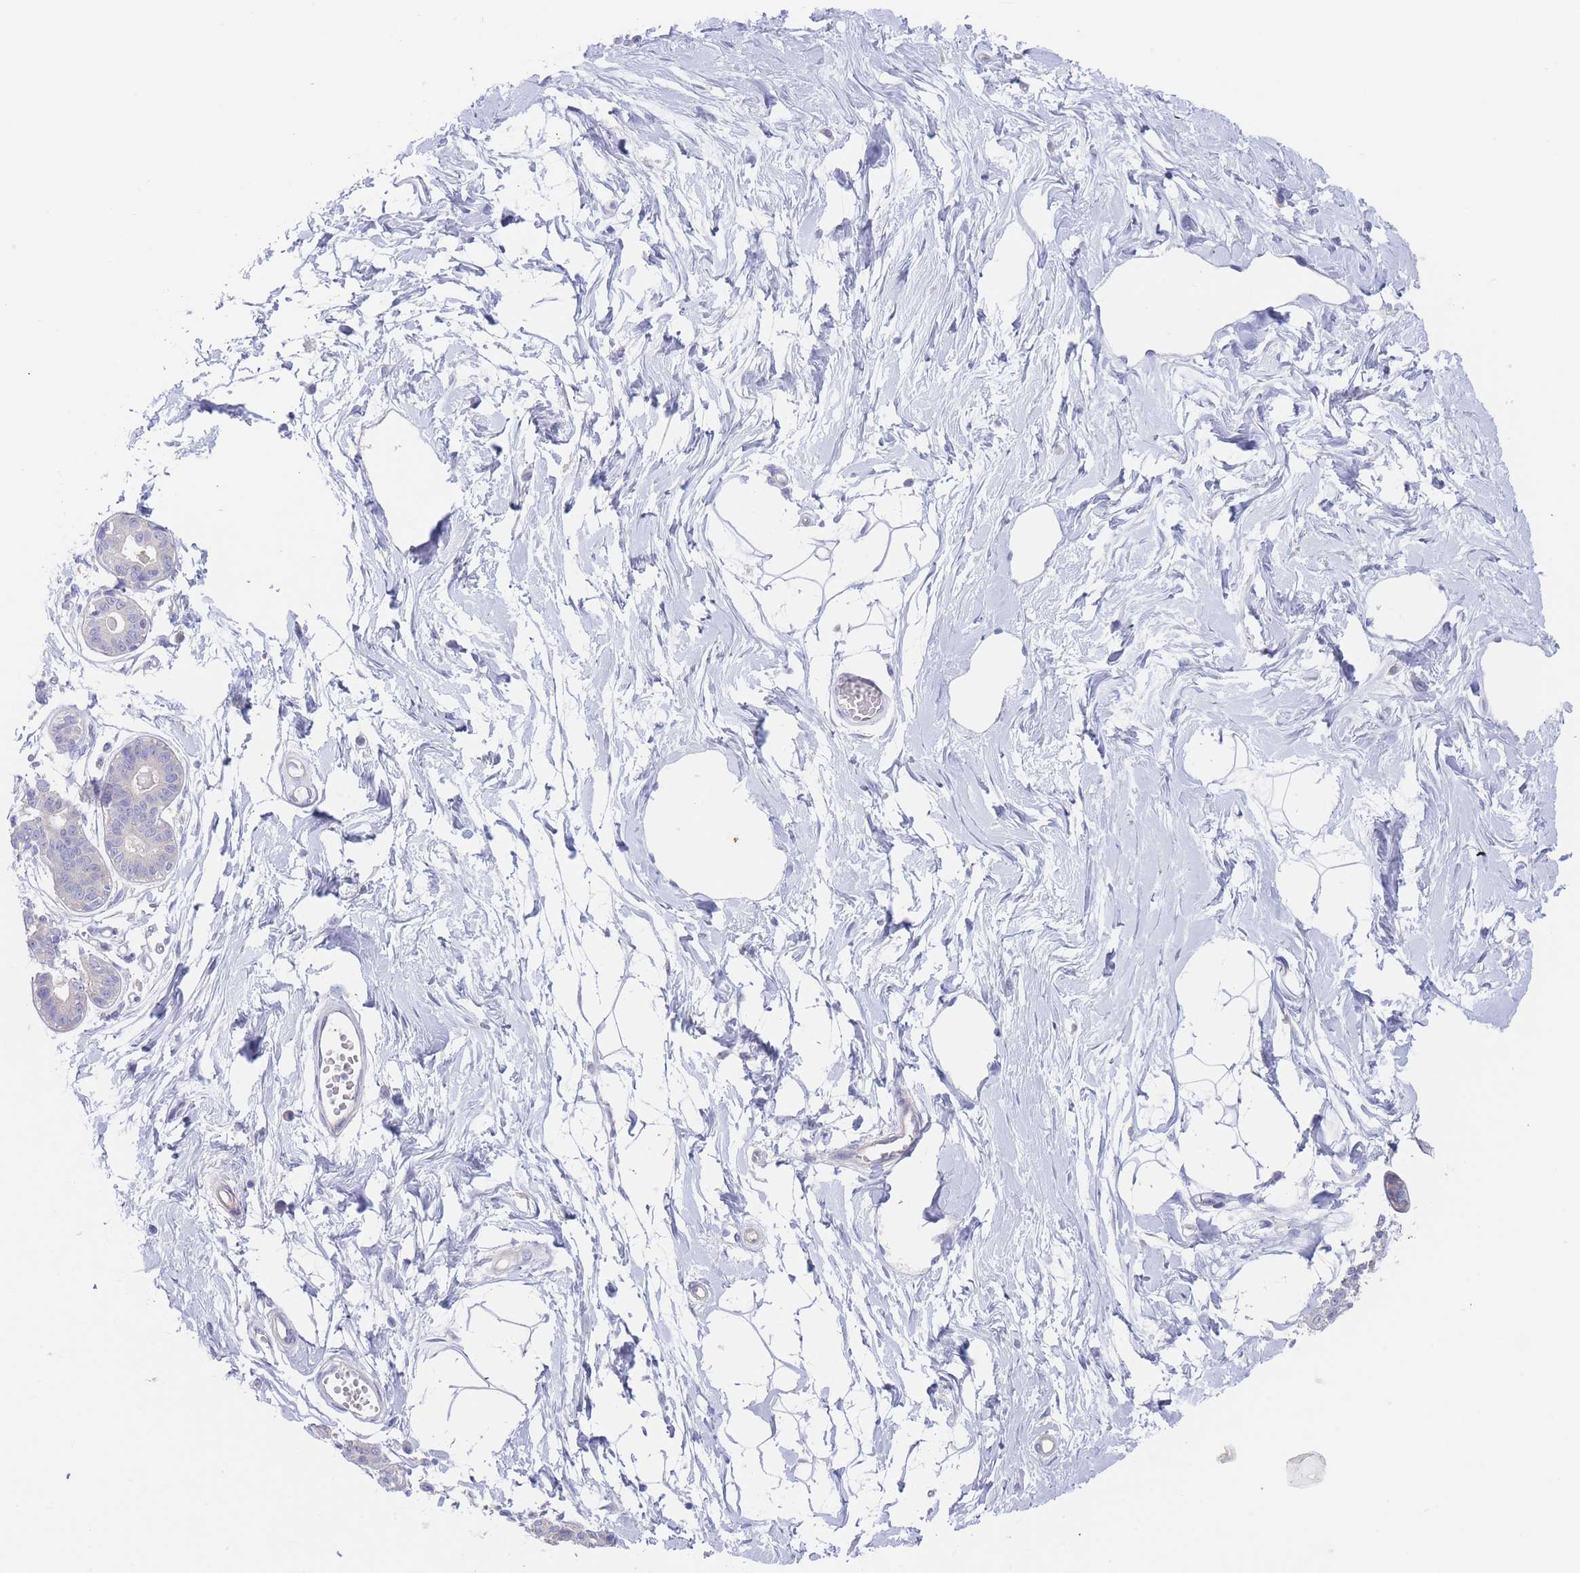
{"staining": {"intensity": "negative", "quantity": "none", "location": "none"}, "tissue": "breast", "cell_type": "Adipocytes", "image_type": "normal", "snomed": [{"axis": "morphology", "description": "Normal tissue, NOS"}, {"axis": "topography", "description": "Breast"}], "caption": "Adipocytes show no significant protein expression in benign breast.", "gene": "ZNF281", "patient": {"sex": "female", "age": 45}}